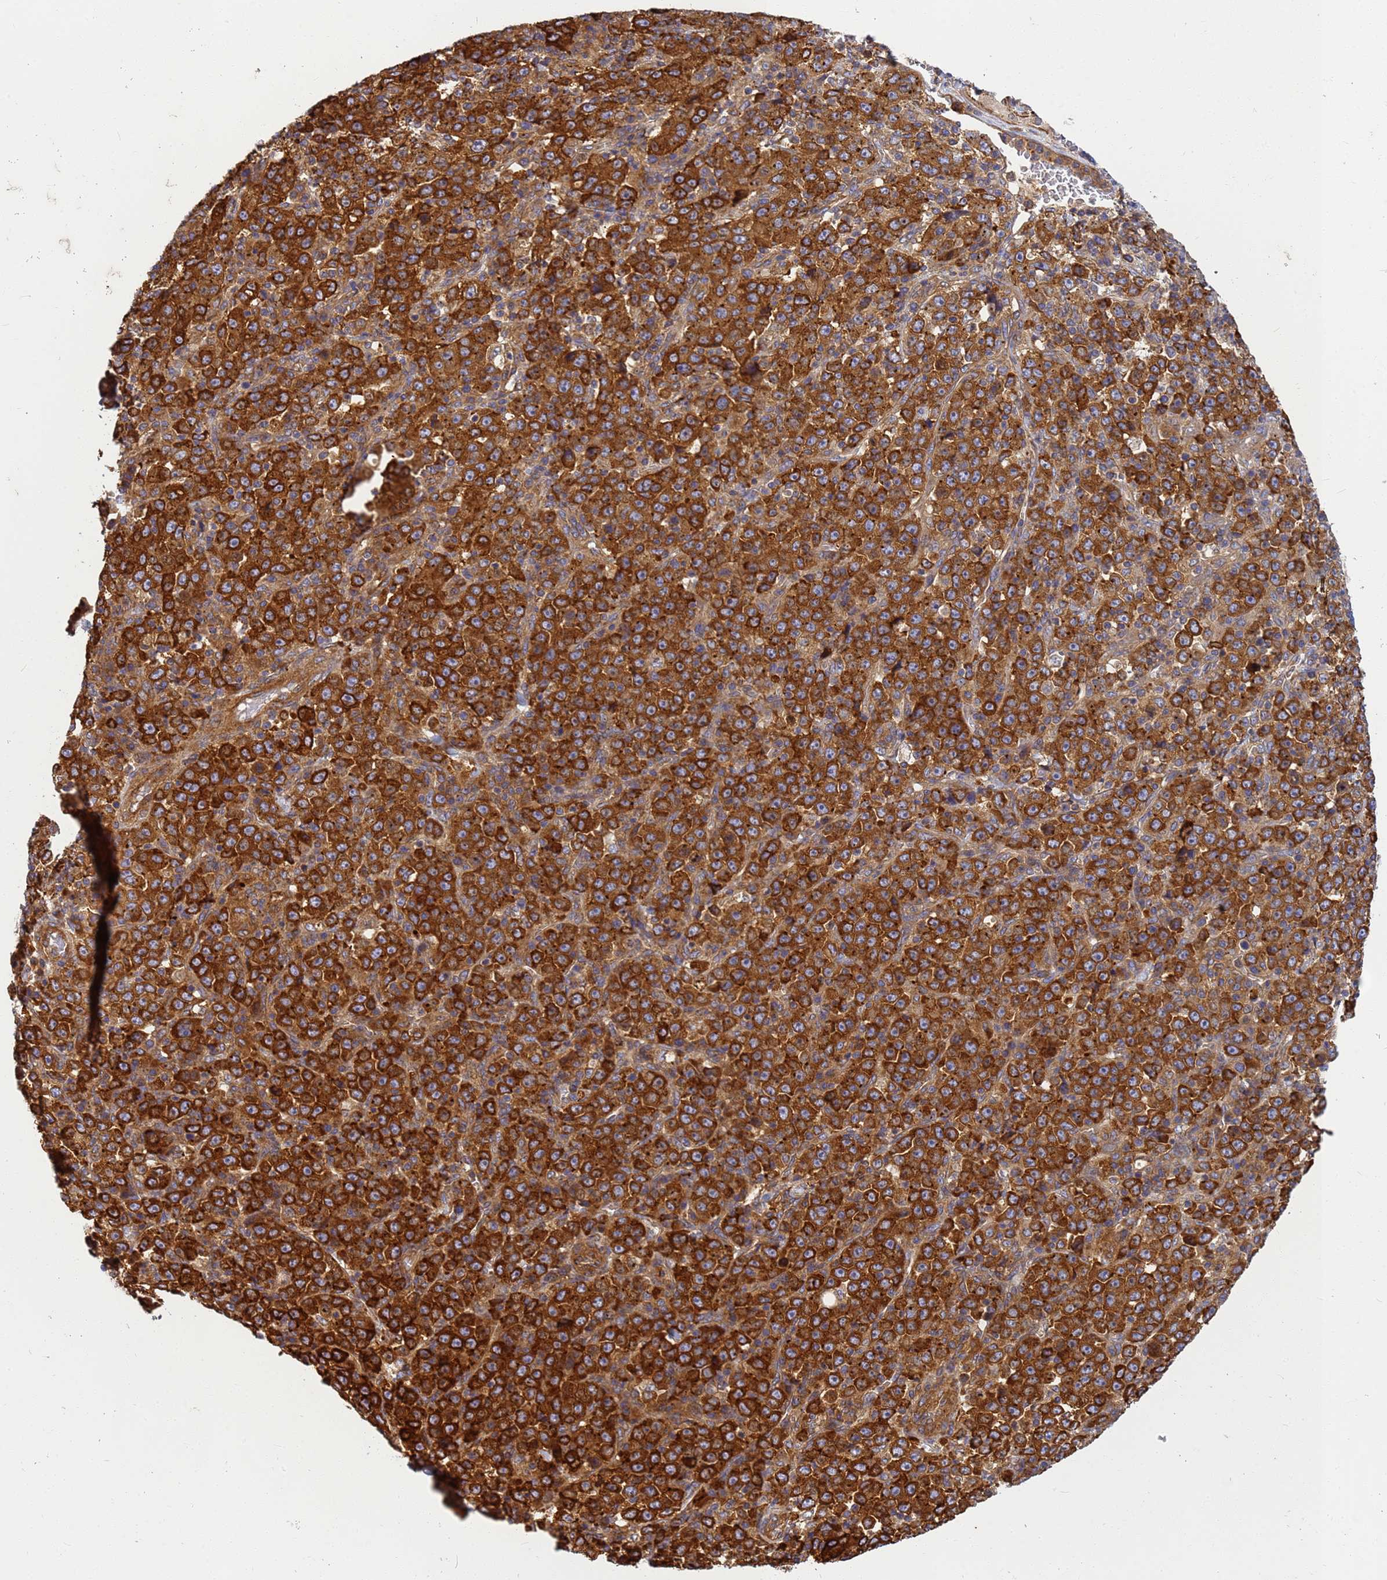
{"staining": {"intensity": "strong", "quantity": ">75%", "location": "cytoplasmic/membranous"}, "tissue": "stomach cancer", "cell_type": "Tumor cells", "image_type": "cancer", "snomed": [{"axis": "morphology", "description": "Normal tissue, NOS"}, {"axis": "morphology", "description": "Adenocarcinoma, NOS"}, {"axis": "topography", "description": "Stomach, upper"}, {"axis": "topography", "description": "Stomach"}], "caption": "Strong cytoplasmic/membranous staining is appreciated in about >75% of tumor cells in stomach adenocarcinoma. The staining was performed using DAB, with brown indicating positive protein expression. Nuclei are stained blue with hematoxylin.", "gene": "C2CD5", "patient": {"sex": "male", "age": 59}}